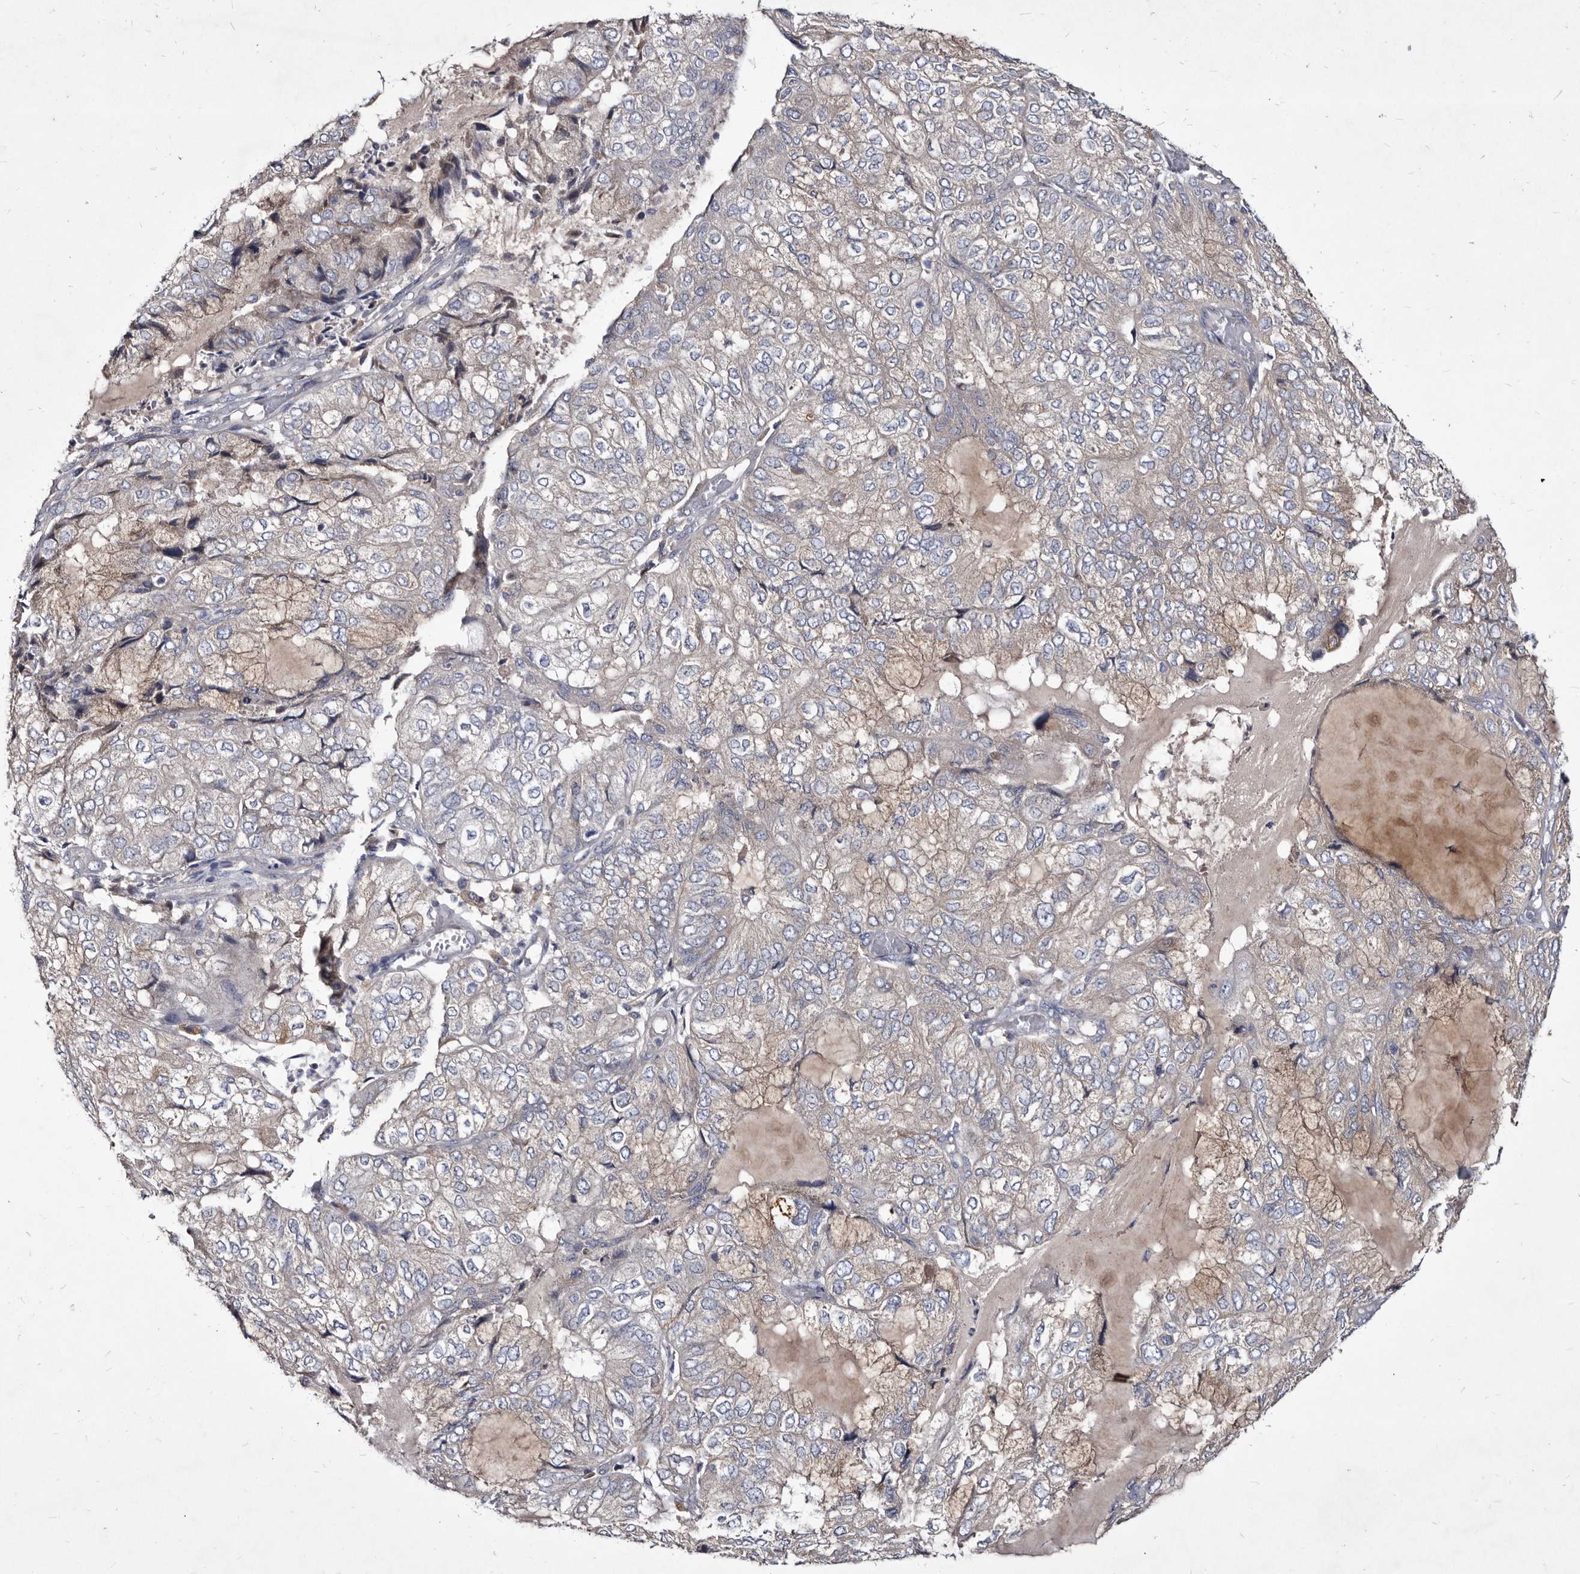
{"staining": {"intensity": "negative", "quantity": "none", "location": "none"}, "tissue": "endometrial cancer", "cell_type": "Tumor cells", "image_type": "cancer", "snomed": [{"axis": "morphology", "description": "Adenocarcinoma, NOS"}, {"axis": "topography", "description": "Endometrium"}], "caption": "The micrograph demonstrates no staining of tumor cells in adenocarcinoma (endometrial).", "gene": "SLC39A2", "patient": {"sex": "female", "age": 81}}